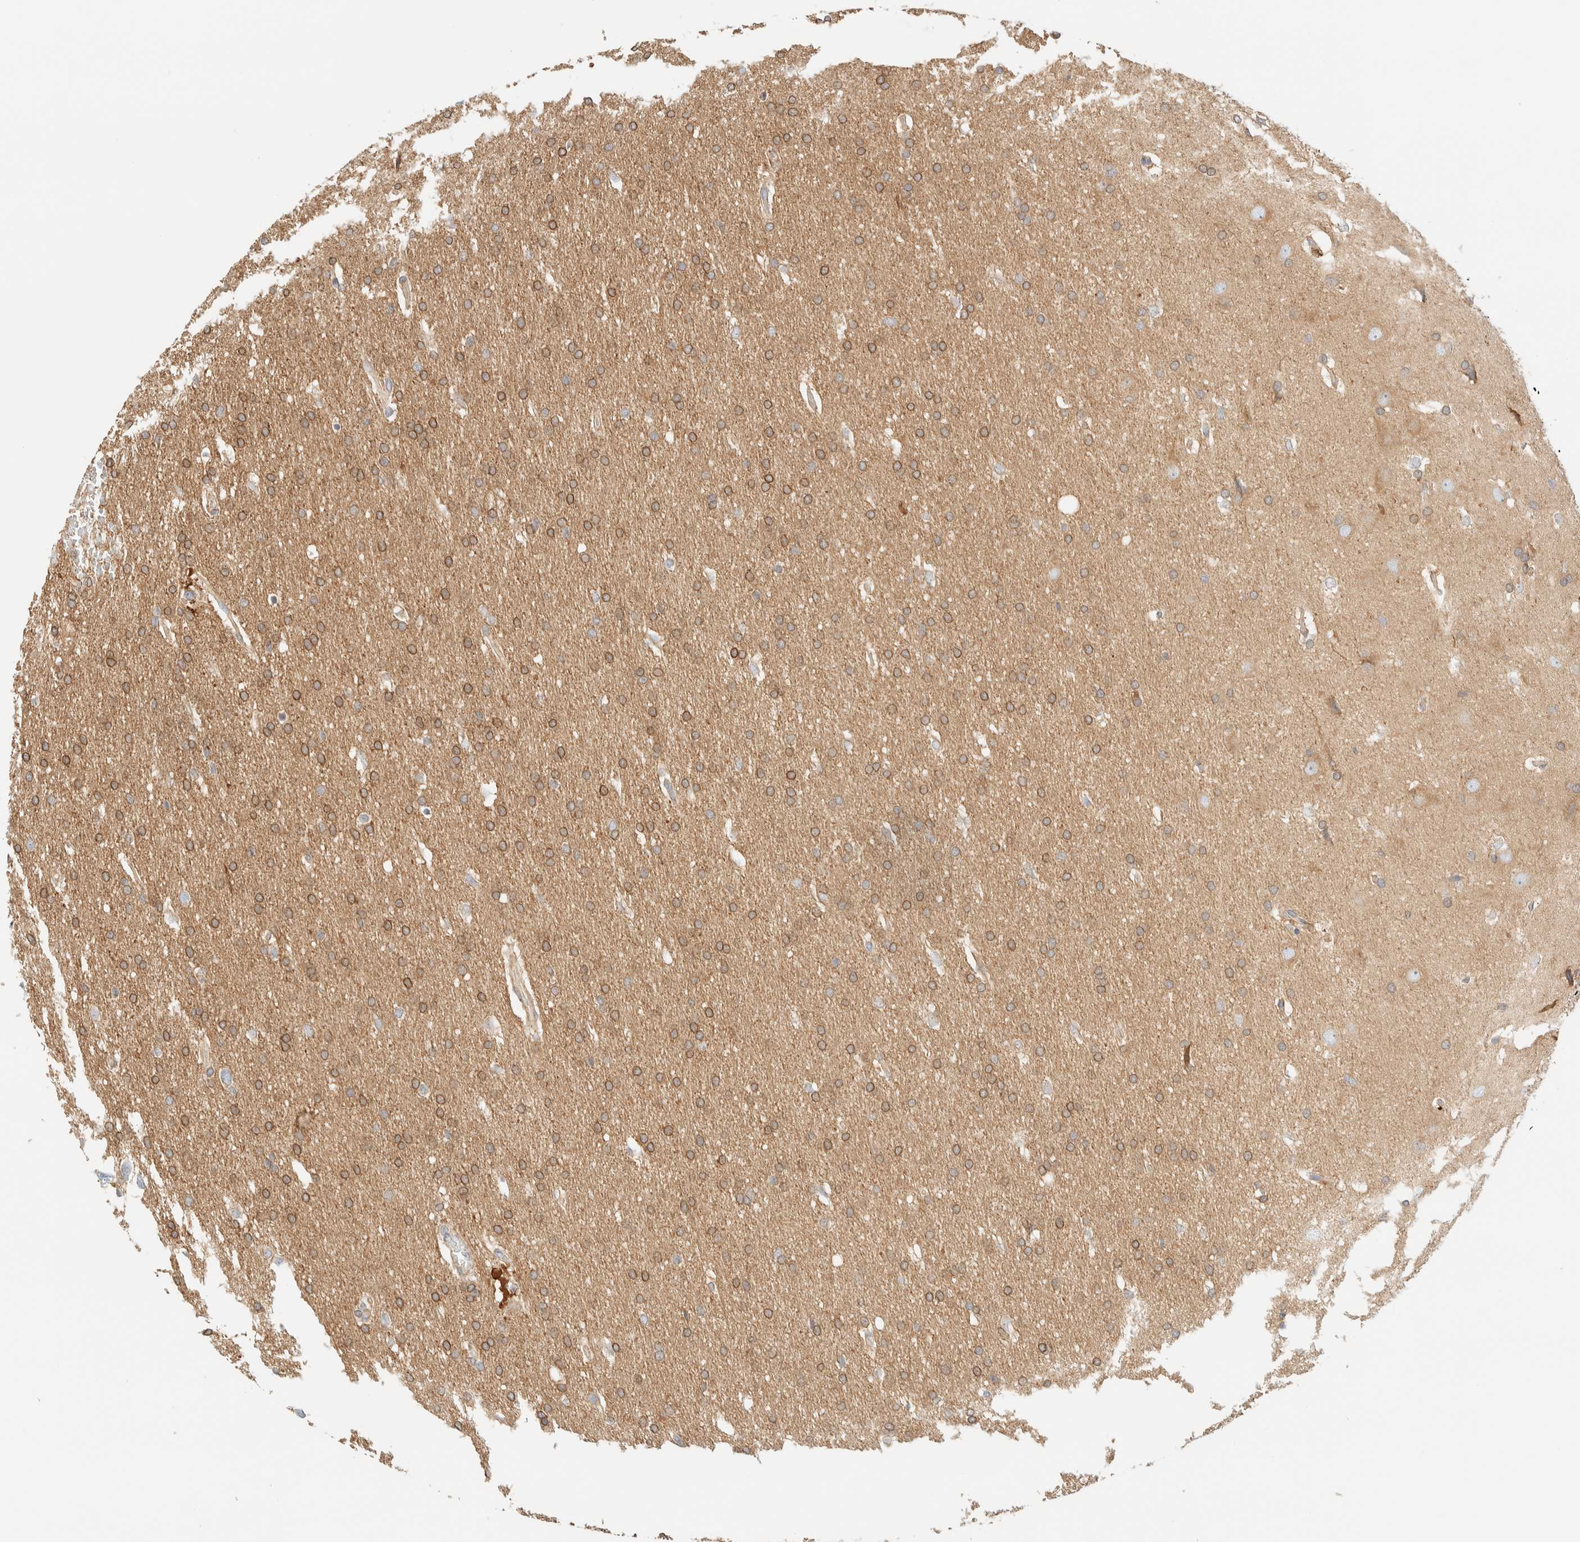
{"staining": {"intensity": "moderate", "quantity": ">75%", "location": "cytoplasmic/membranous"}, "tissue": "glioma", "cell_type": "Tumor cells", "image_type": "cancer", "snomed": [{"axis": "morphology", "description": "Glioma, malignant, Low grade"}, {"axis": "topography", "description": "Brain"}], "caption": "This micrograph shows IHC staining of human glioma, with medium moderate cytoplasmic/membranous positivity in approximately >75% of tumor cells.", "gene": "NT5C", "patient": {"sex": "female", "age": 37}}